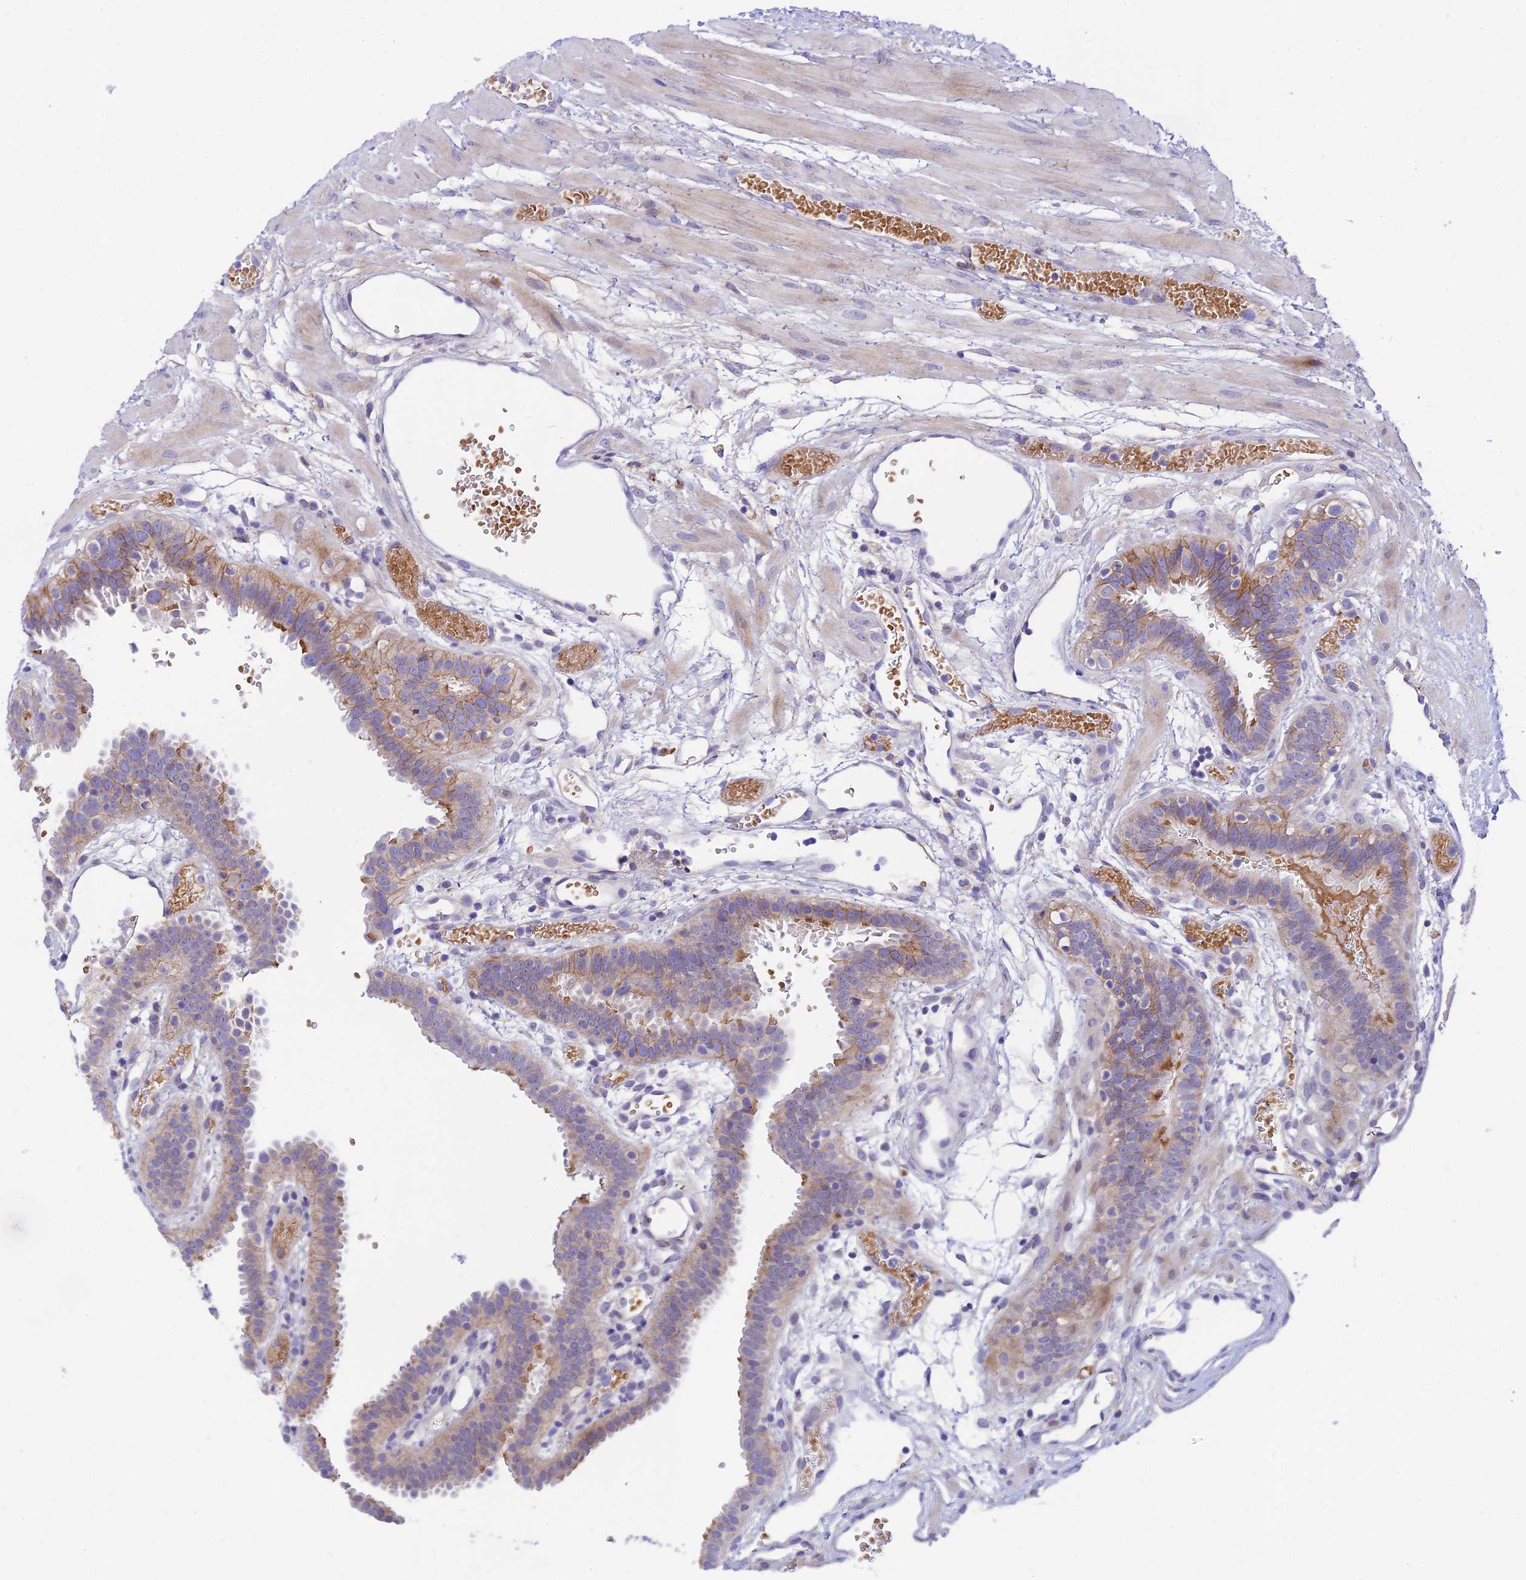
{"staining": {"intensity": "moderate", "quantity": "25%-75%", "location": "cytoplasmic/membranous"}, "tissue": "fallopian tube", "cell_type": "Glandular cells", "image_type": "normal", "snomed": [{"axis": "morphology", "description": "Normal tissue, NOS"}, {"axis": "topography", "description": "Fallopian tube"}], "caption": "IHC of normal human fallopian tube demonstrates medium levels of moderate cytoplasmic/membranous staining in approximately 25%-75% of glandular cells. The staining is performed using DAB brown chromogen to label protein expression. The nuclei are counter-stained blue using hematoxylin.", "gene": "CCDC157", "patient": {"sex": "female", "age": 37}}